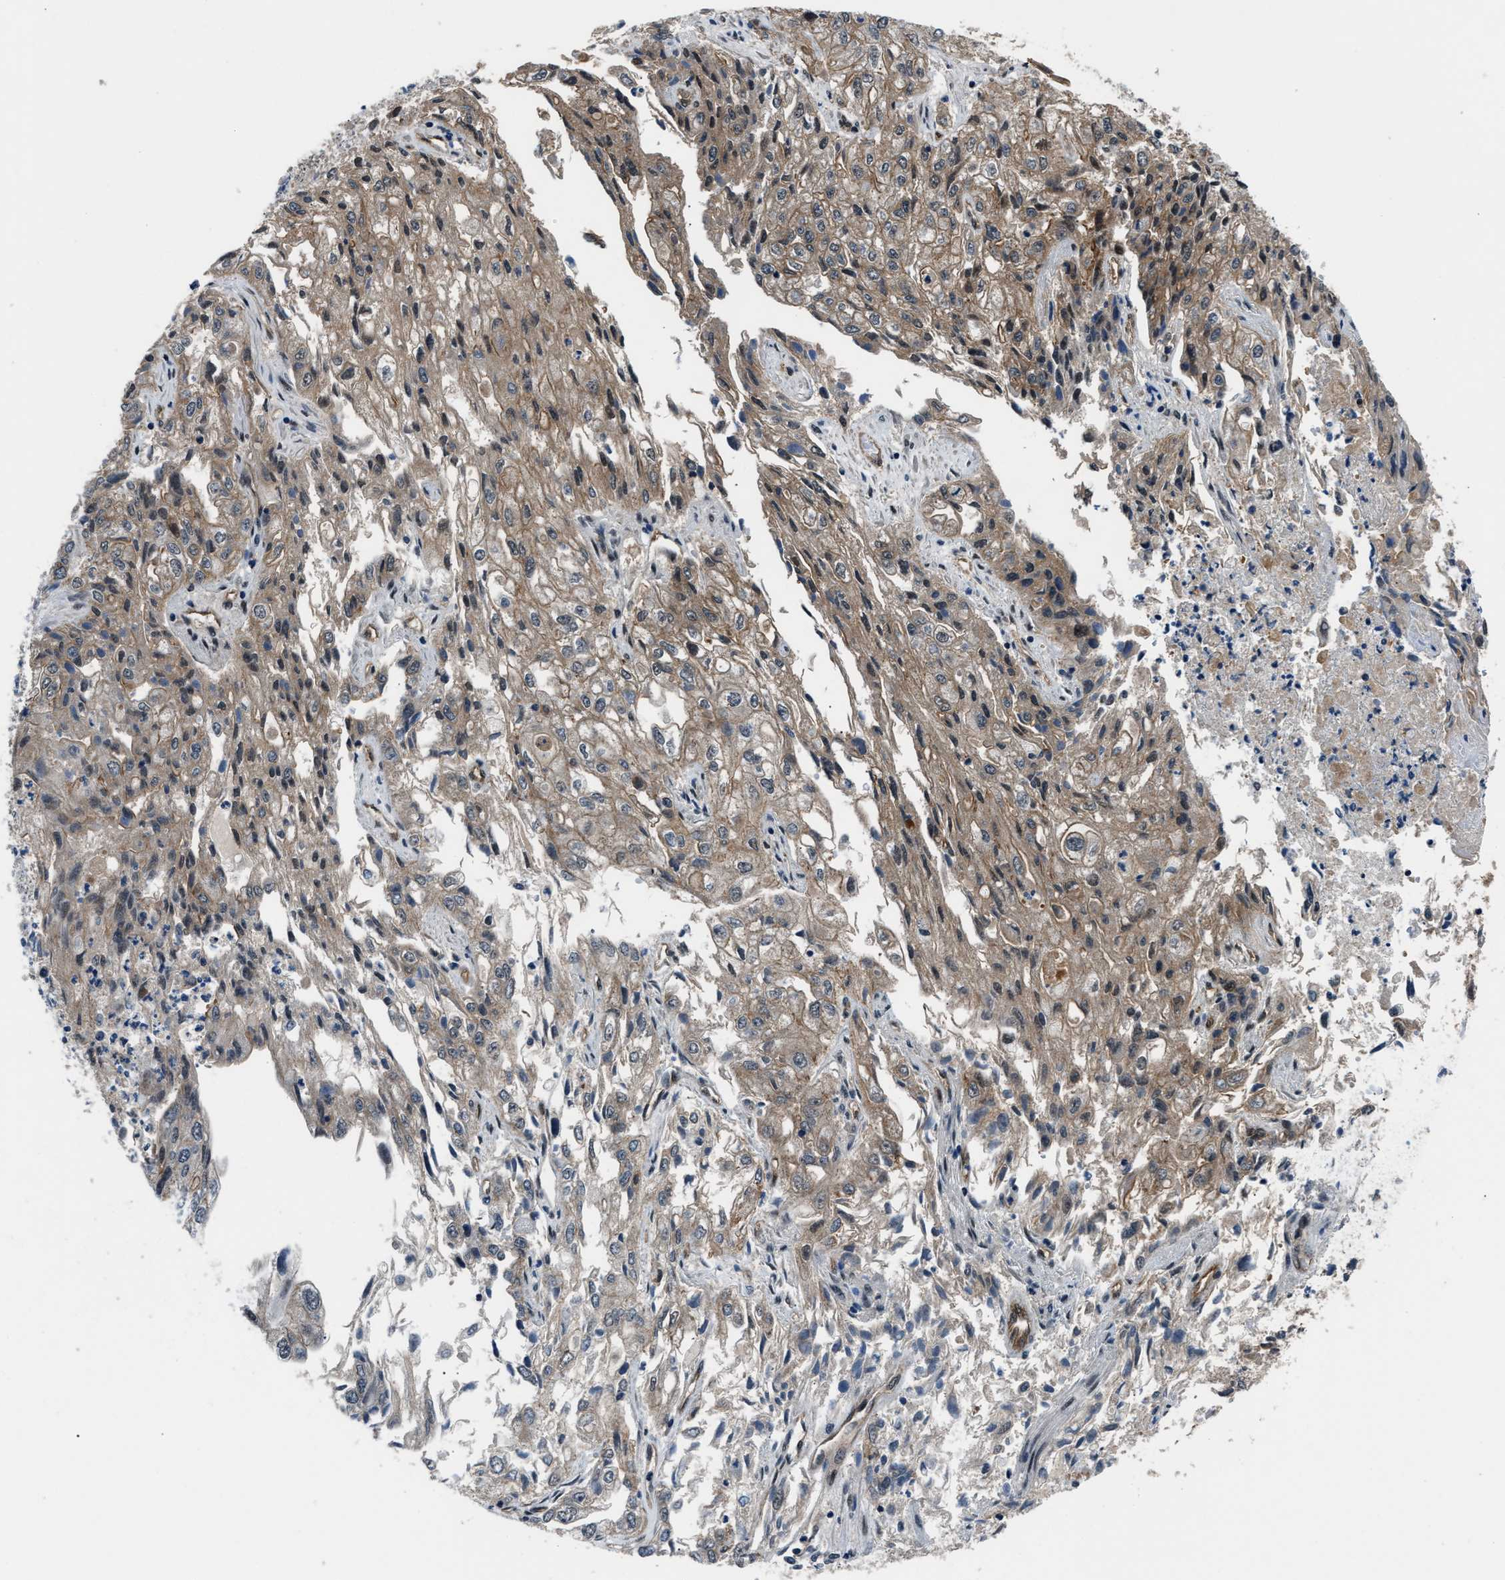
{"staining": {"intensity": "weak", "quantity": ">75%", "location": "cytoplasmic/membranous"}, "tissue": "endometrial cancer", "cell_type": "Tumor cells", "image_type": "cancer", "snomed": [{"axis": "morphology", "description": "Adenocarcinoma, NOS"}, {"axis": "topography", "description": "Endometrium"}], "caption": "A micrograph of endometrial cancer stained for a protein shows weak cytoplasmic/membranous brown staining in tumor cells.", "gene": "COPS2", "patient": {"sex": "female", "age": 49}}